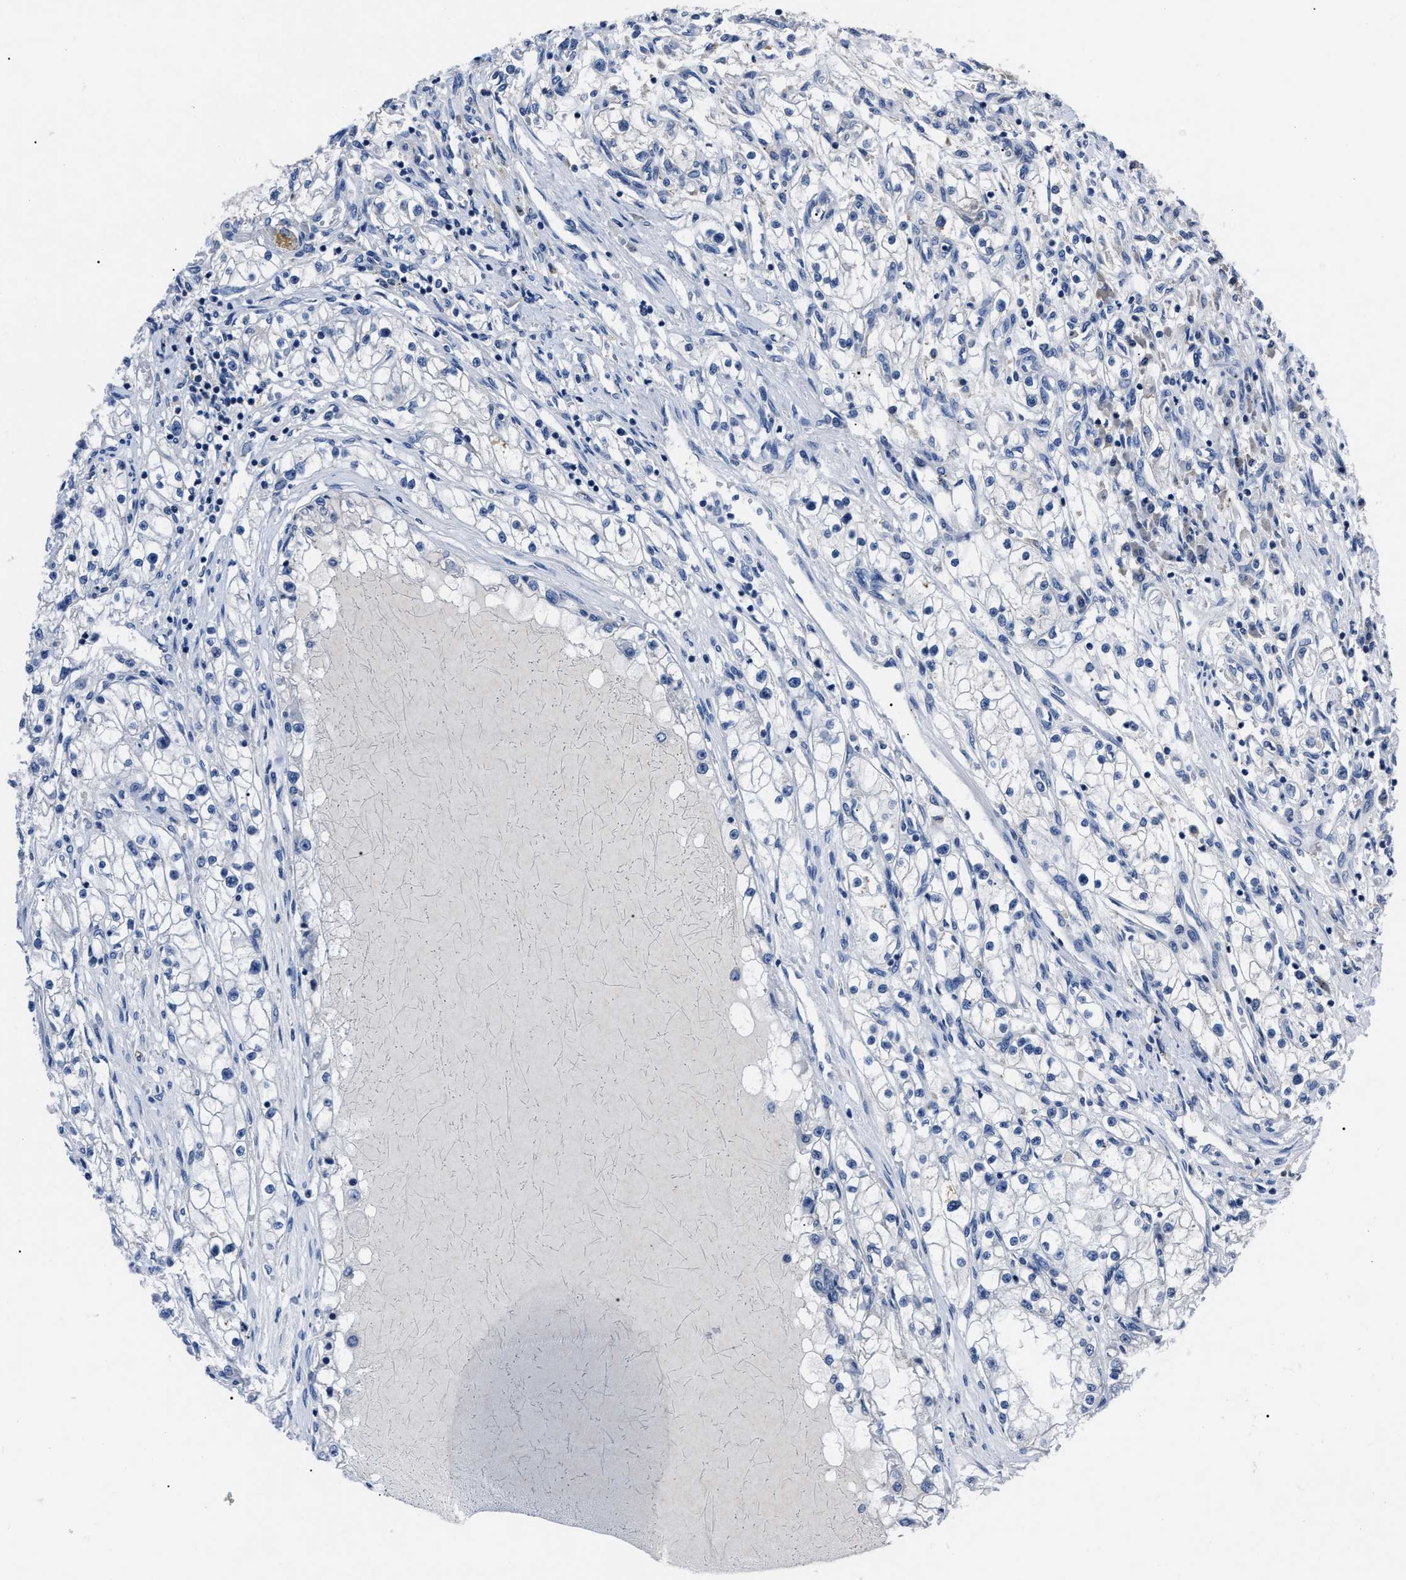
{"staining": {"intensity": "negative", "quantity": "none", "location": "none"}, "tissue": "renal cancer", "cell_type": "Tumor cells", "image_type": "cancer", "snomed": [{"axis": "morphology", "description": "Adenocarcinoma, NOS"}, {"axis": "topography", "description": "Kidney"}], "caption": "Immunohistochemistry (IHC) of renal adenocarcinoma shows no staining in tumor cells.", "gene": "LRWD1", "patient": {"sex": "male", "age": 68}}